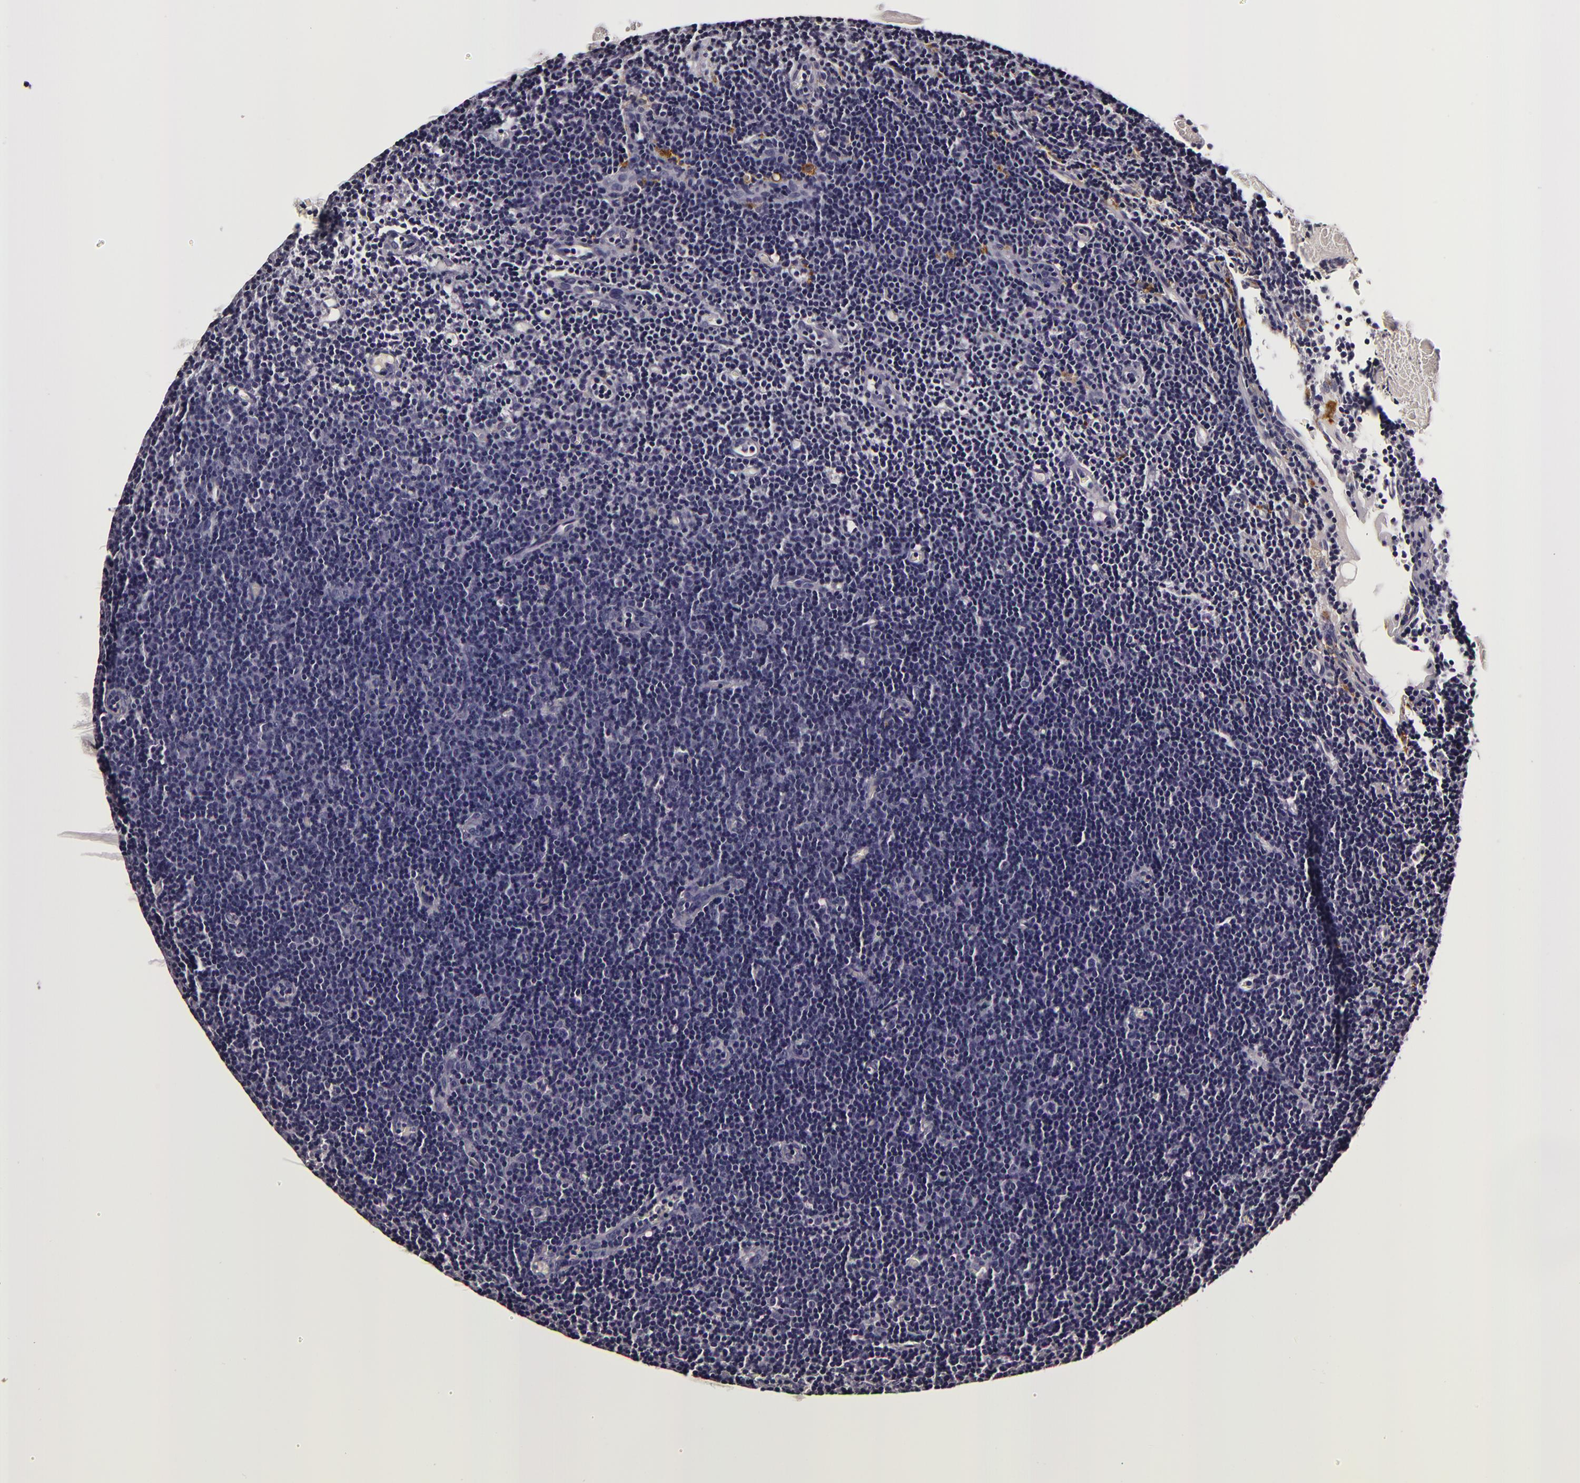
{"staining": {"intensity": "negative", "quantity": "none", "location": "none"}, "tissue": "lymphoma", "cell_type": "Tumor cells", "image_type": "cancer", "snomed": [{"axis": "morphology", "description": "Malignant lymphoma, non-Hodgkin's type, Low grade"}, {"axis": "topography", "description": "Lymph node"}], "caption": "This histopathology image is of lymphoma stained with immunohistochemistry to label a protein in brown with the nuclei are counter-stained blue. There is no positivity in tumor cells.", "gene": "LGALS3BP", "patient": {"sex": "male", "age": 57}}